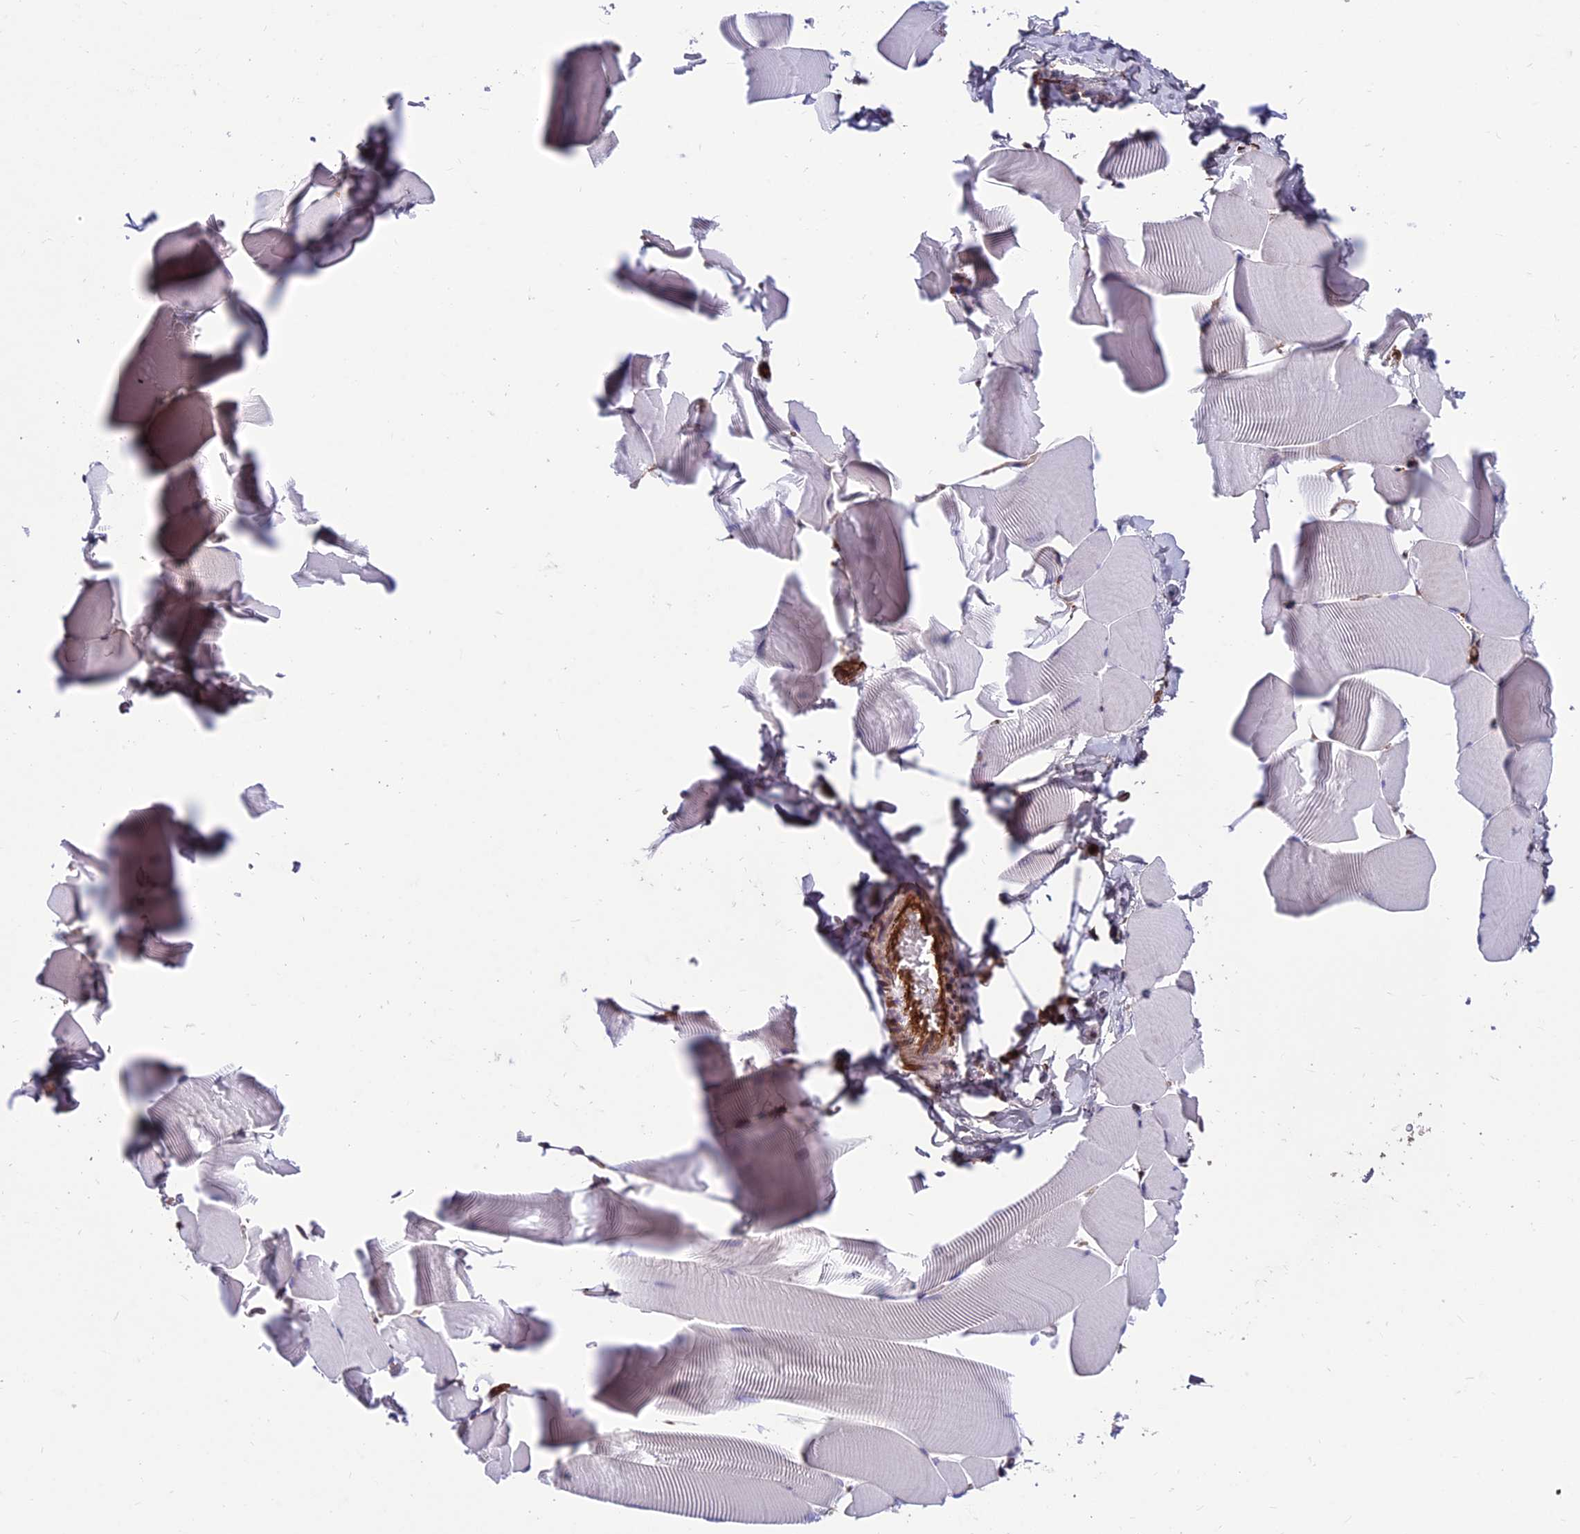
{"staining": {"intensity": "negative", "quantity": "none", "location": "none"}, "tissue": "skeletal muscle", "cell_type": "Myocytes", "image_type": "normal", "snomed": [{"axis": "morphology", "description": "Normal tissue, NOS"}, {"axis": "topography", "description": "Skeletal muscle"}], "caption": "This is a histopathology image of IHC staining of unremarkable skeletal muscle, which shows no positivity in myocytes.", "gene": "RTN4RL1", "patient": {"sex": "male", "age": 25}}